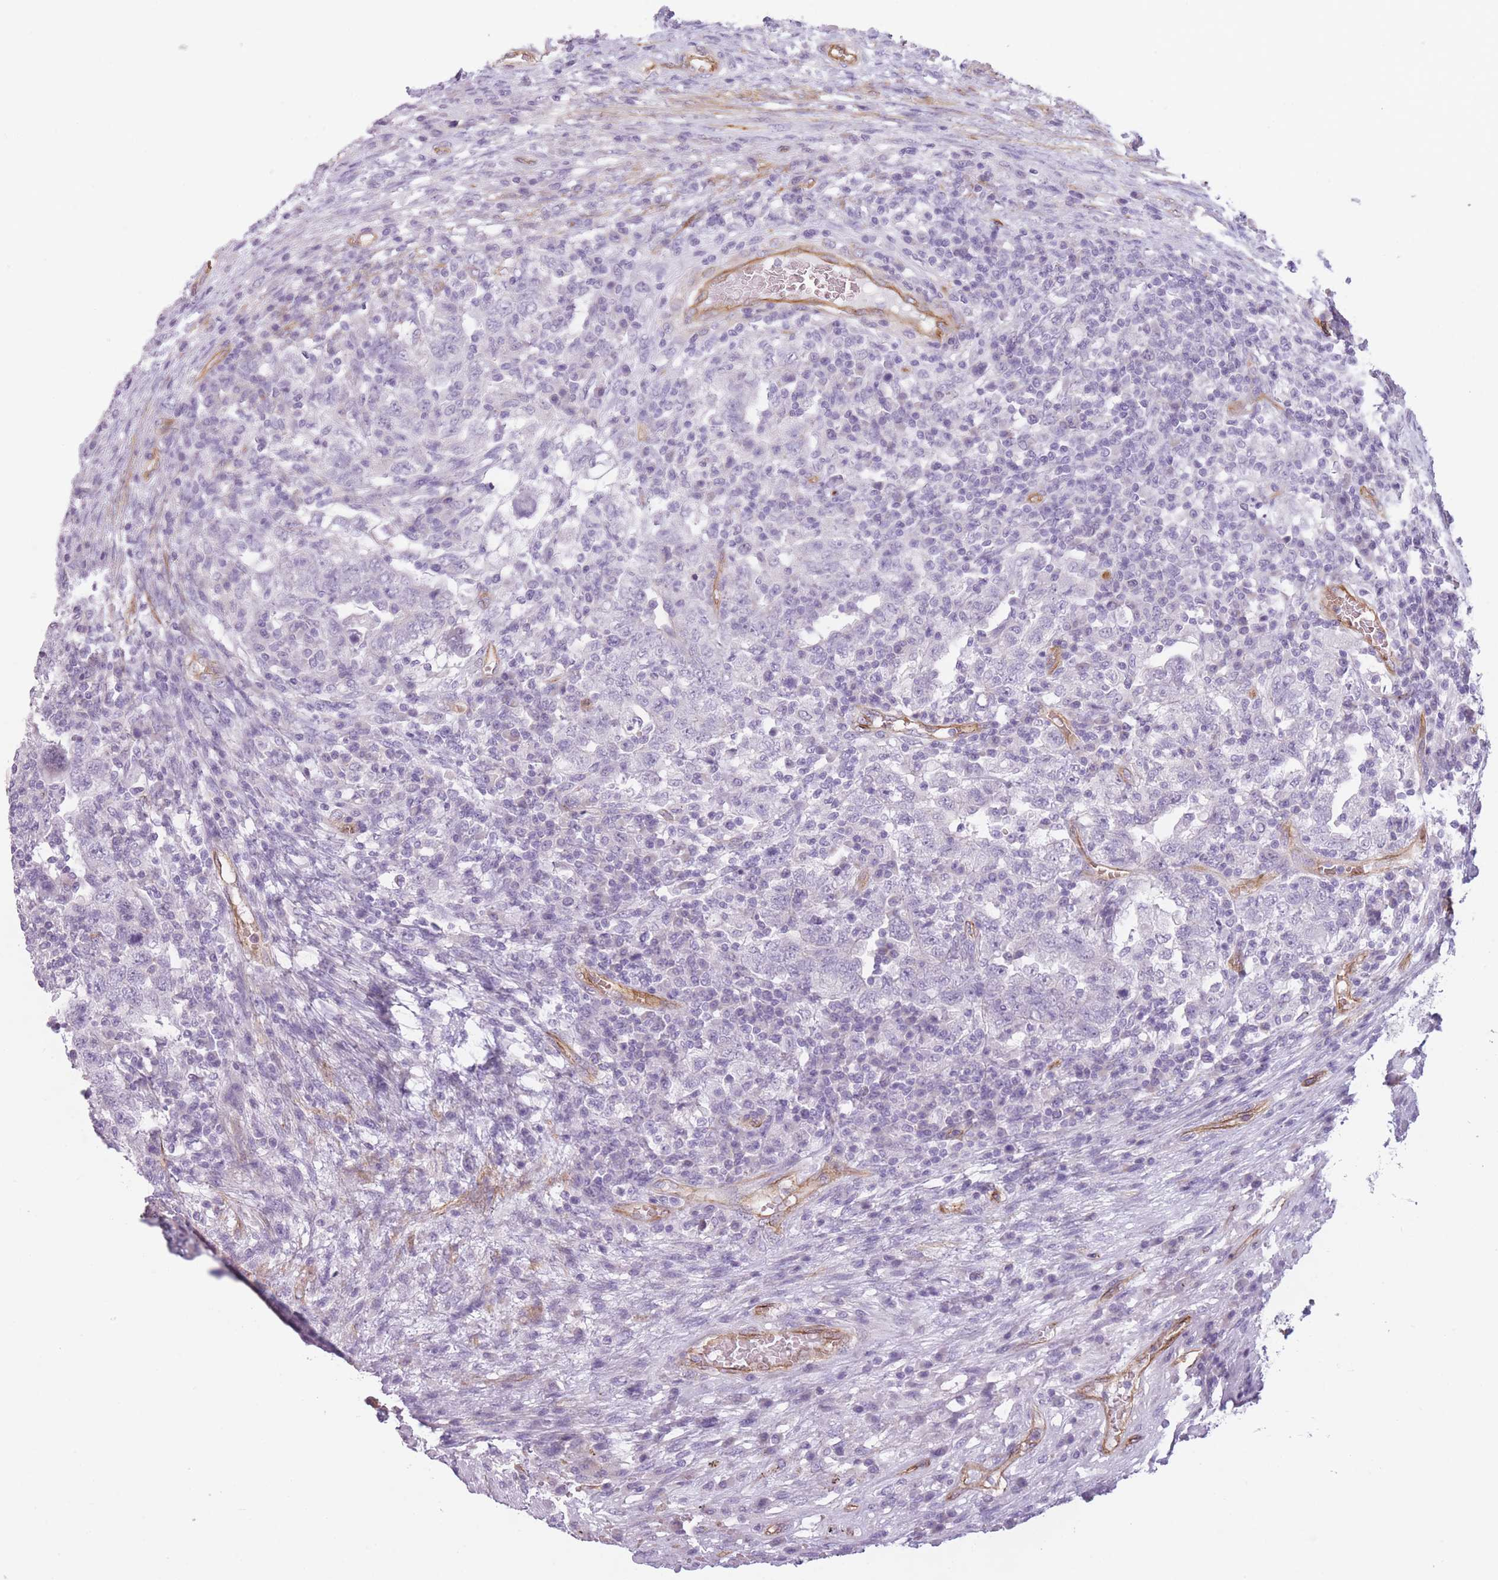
{"staining": {"intensity": "negative", "quantity": "none", "location": "none"}, "tissue": "testis cancer", "cell_type": "Tumor cells", "image_type": "cancer", "snomed": [{"axis": "morphology", "description": "Carcinoma, Embryonal, NOS"}, {"axis": "topography", "description": "Testis"}], "caption": "There is no significant staining in tumor cells of testis cancer (embryonal carcinoma).", "gene": "OR6B3", "patient": {"sex": "male", "age": 26}}